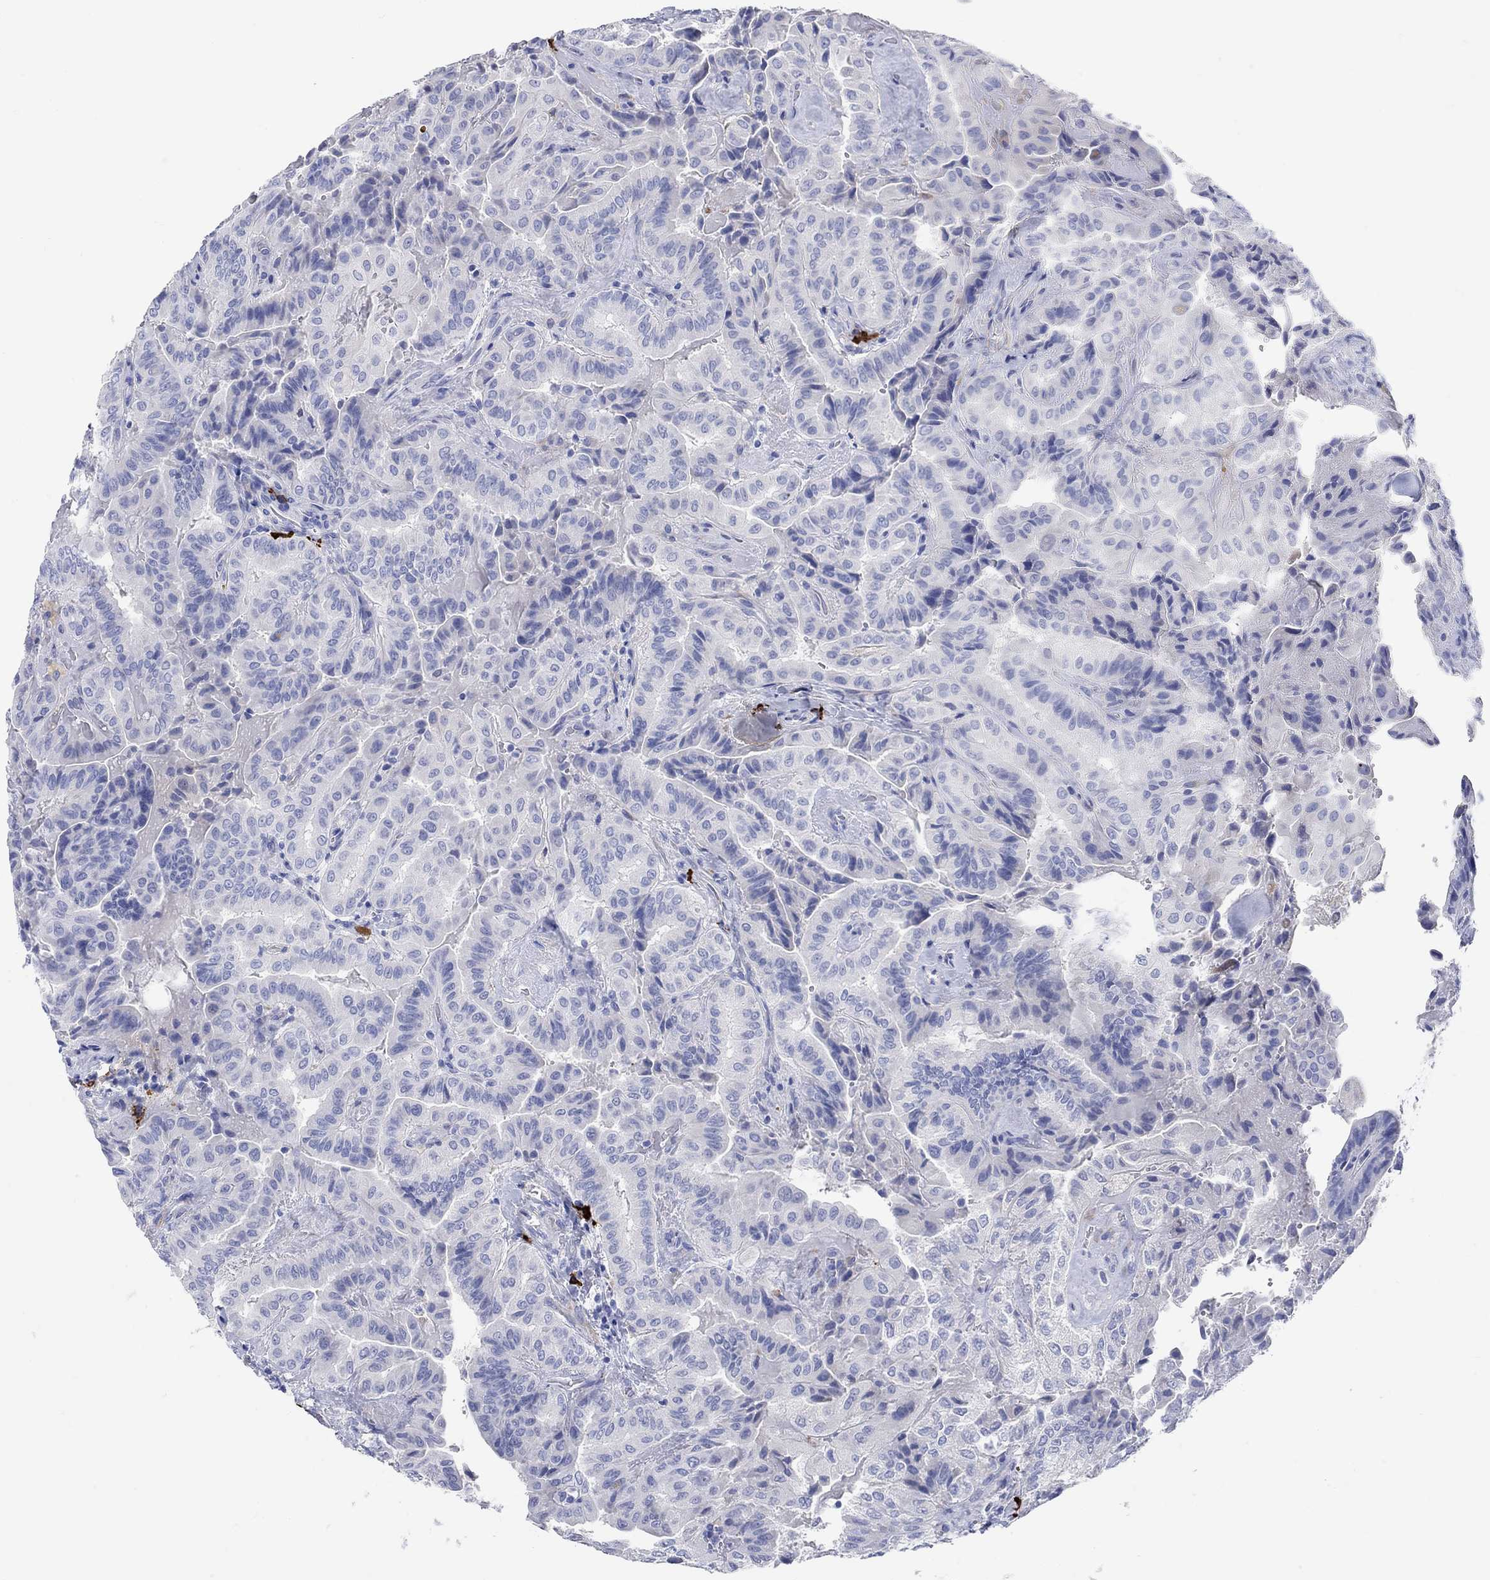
{"staining": {"intensity": "negative", "quantity": "none", "location": "none"}, "tissue": "thyroid cancer", "cell_type": "Tumor cells", "image_type": "cancer", "snomed": [{"axis": "morphology", "description": "Papillary adenocarcinoma, NOS"}, {"axis": "topography", "description": "Thyroid gland"}], "caption": "Immunohistochemistry (IHC) photomicrograph of human papillary adenocarcinoma (thyroid) stained for a protein (brown), which demonstrates no staining in tumor cells.", "gene": "P2RY6", "patient": {"sex": "female", "age": 68}}